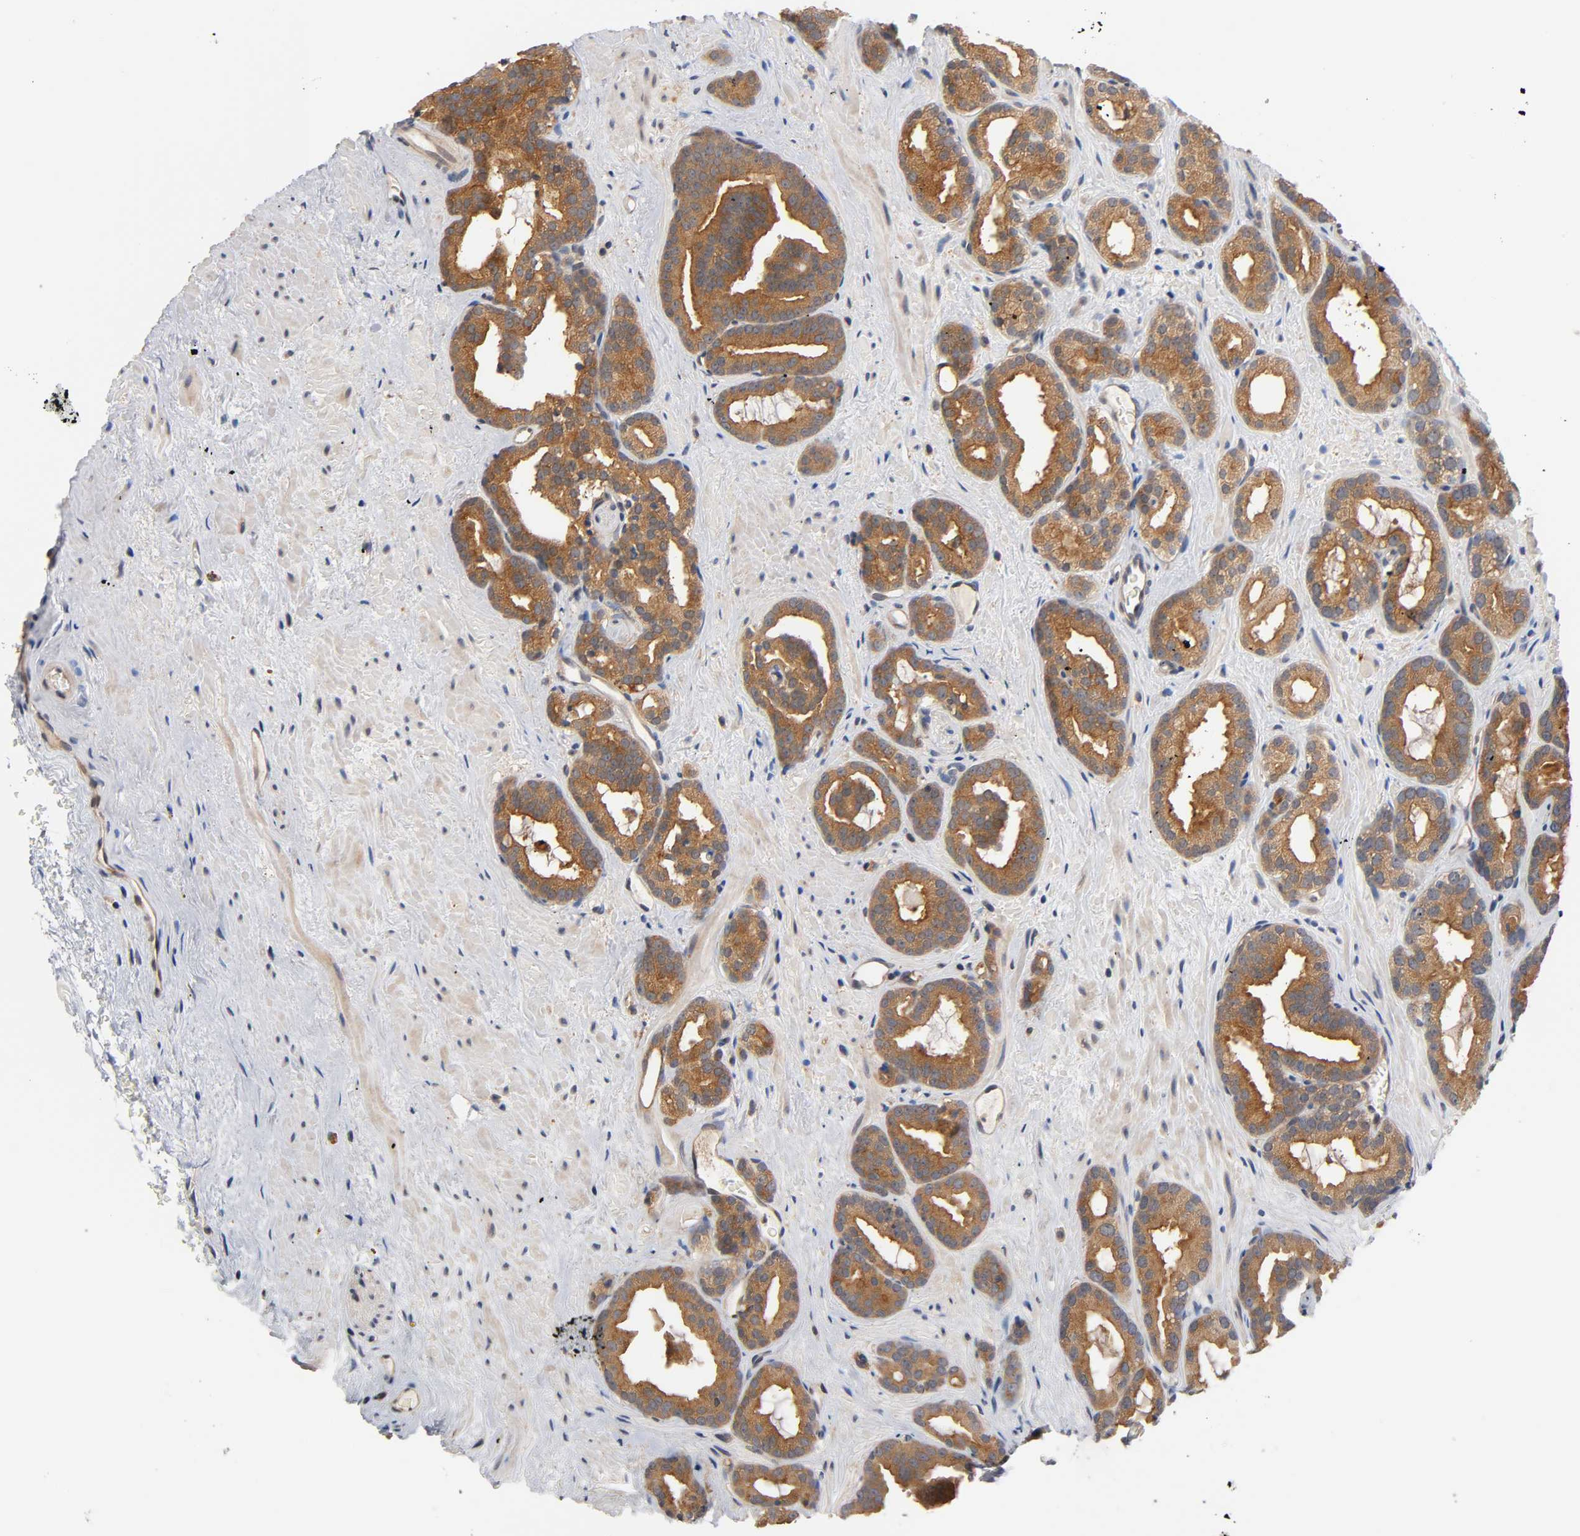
{"staining": {"intensity": "moderate", "quantity": ">75%", "location": "cytoplasmic/membranous"}, "tissue": "prostate cancer", "cell_type": "Tumor cells", "image_type": "cancer", "snomed": [{"axis": "morphology", "description": "Adenocarcinoma, Low grade"}, {"axis": "topography", "description": "Prostate"}], "caption": "Immunohistochemical staining of low-grade adenocarcinoma (prostate) displays medium levels of moderate cytoplasmic/membranous protein staining in about >75% of tumor cells.", "gene": "PRKAB1", "patient": {"sex": "male", "age": 63}}